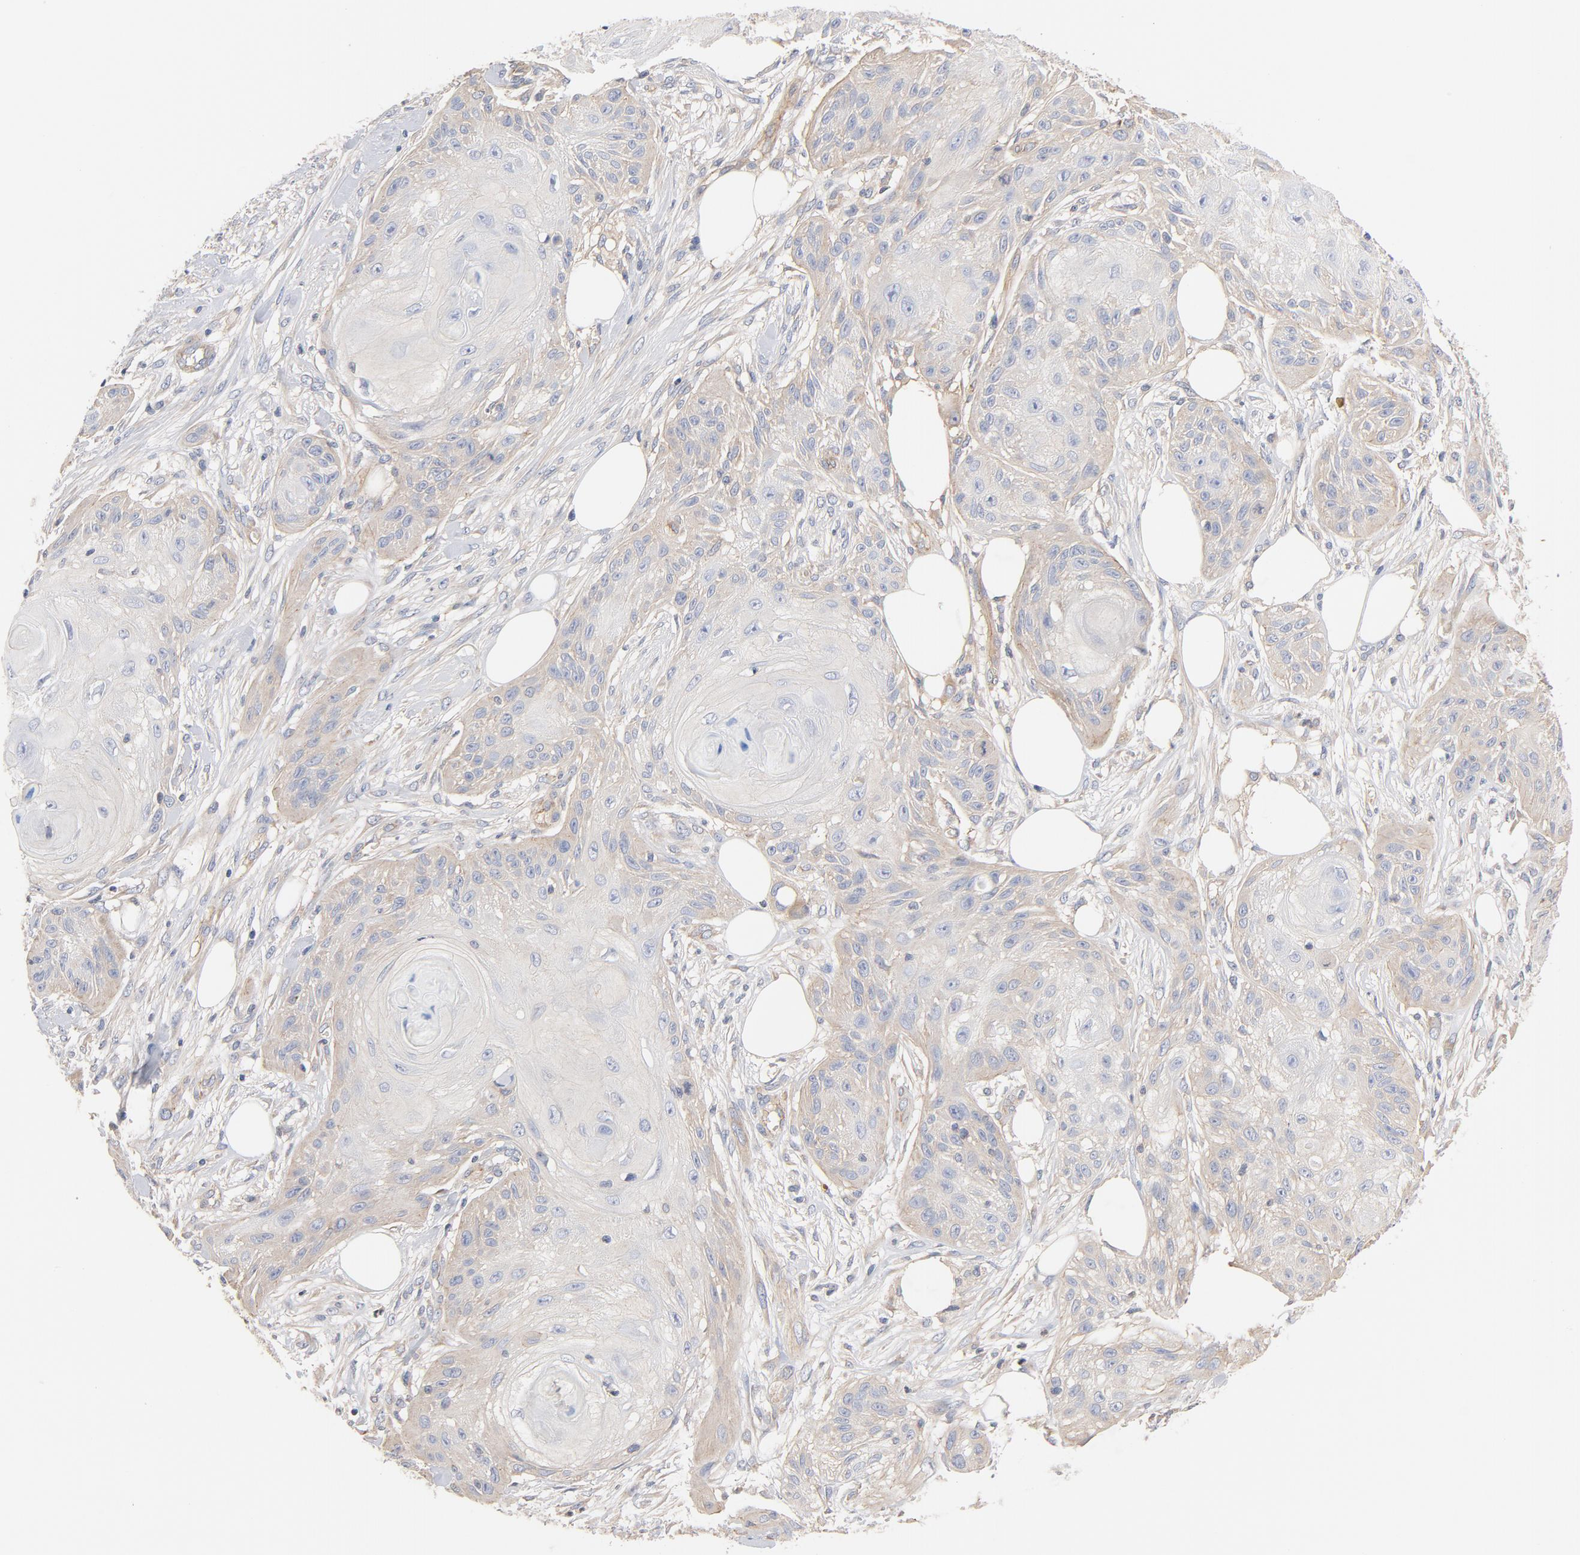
{"staining": {"intensity": "weak", "quantity": "25%-75%", "location": "cytoplasmic/membranous"}, "tissue": "skin cancer", "cell_type": "Tumor cells", "image_type": "cancer", "snomed": [{"axis": "morphology", "description": "Squamous cell carcinoma, NOS"}, {"axis": "topography", "description": "Skin"}], "caption": "Weak cytoplasmic/membranous staining is appreciated in about 25%-75% of tumor cells in skin cancer (squamous cell carcinoma).", "gene": "STRN3", "patient": {"sex": "female", "age": 88}}